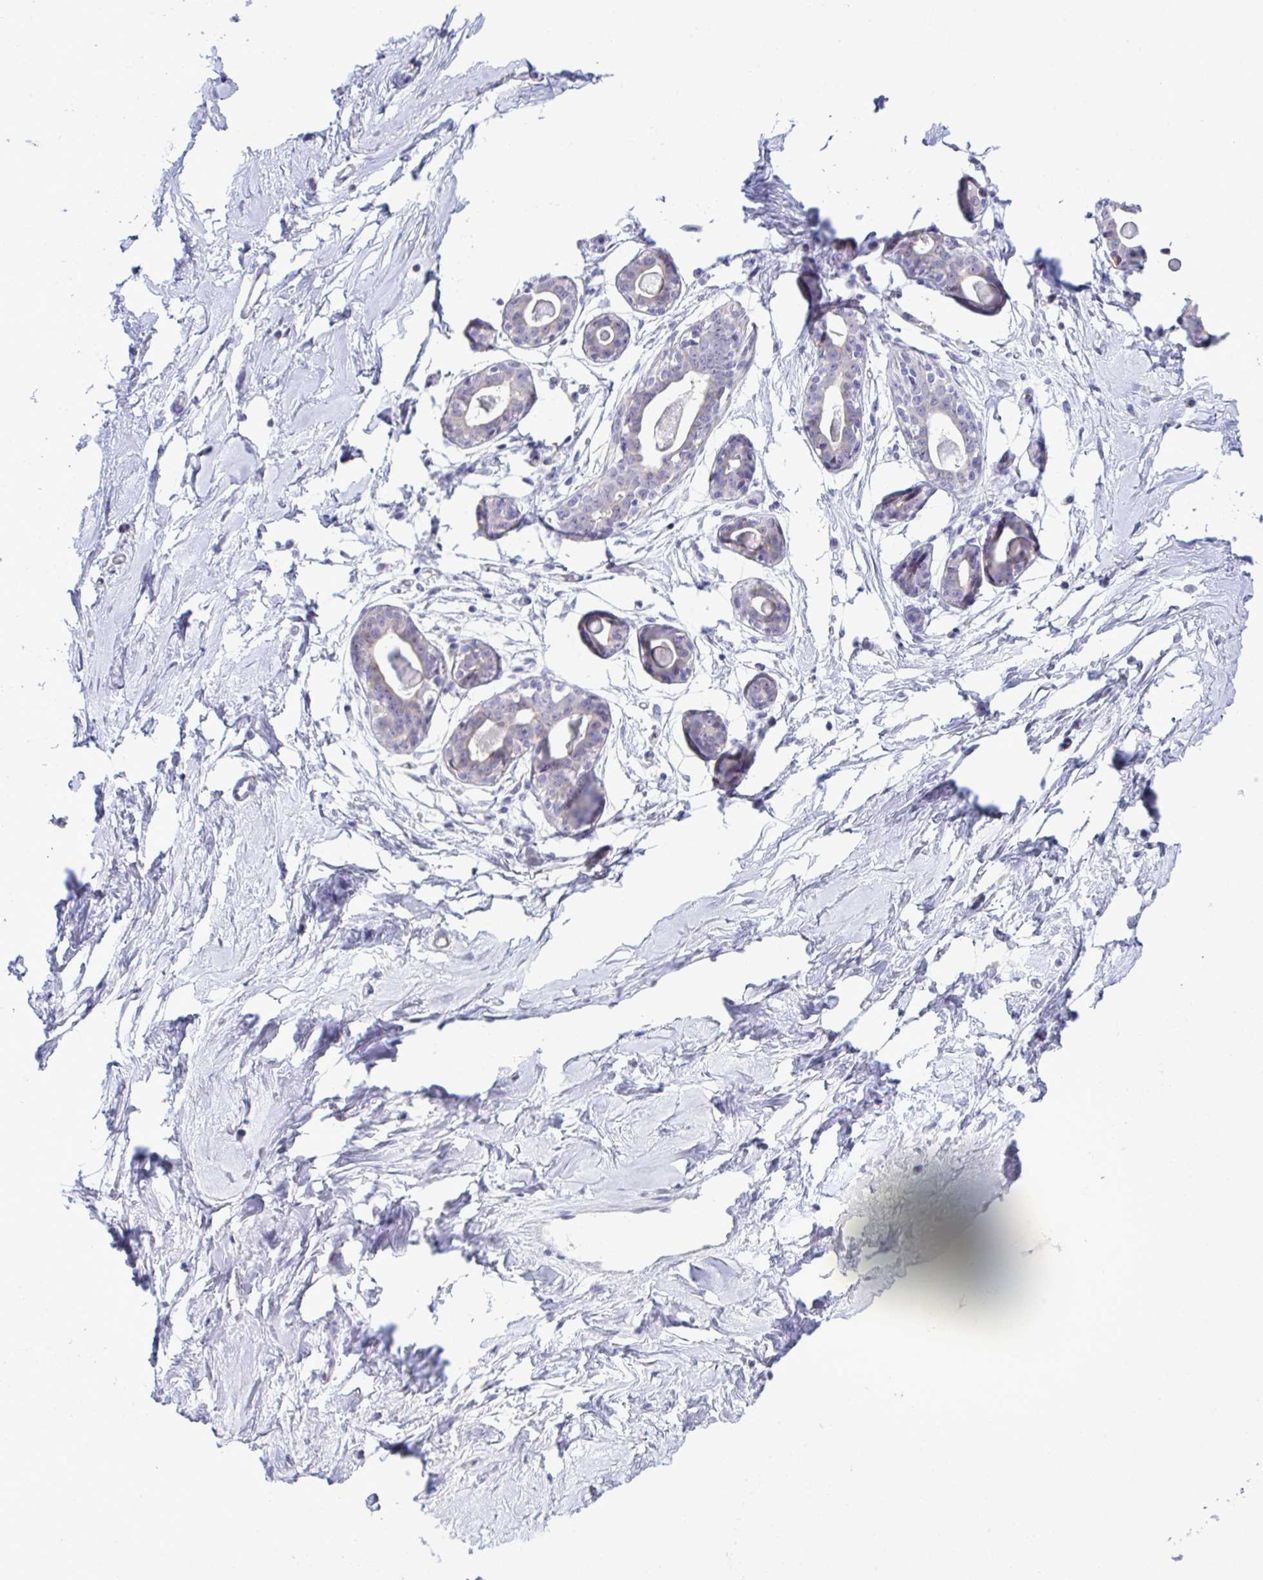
{"staining": {"intensity": "negative", "quantity": "none", "location": "none"}, "tissue": "breast", "cell_type": "Adipocytes", "image_type": "normal", "snomed": [{"axis": "morphology", "description": "Normal tissue, NOS"}, {"axis": "topography", "description": "Breast"}], "caption": "Unremarkable breast was stained to show a protein in brown. There is no significant expression in adipocytes. Nuclei are stained in blue.", "gene": "ATP6V0D2", "patient": {"sex": "female", "age": 45}}